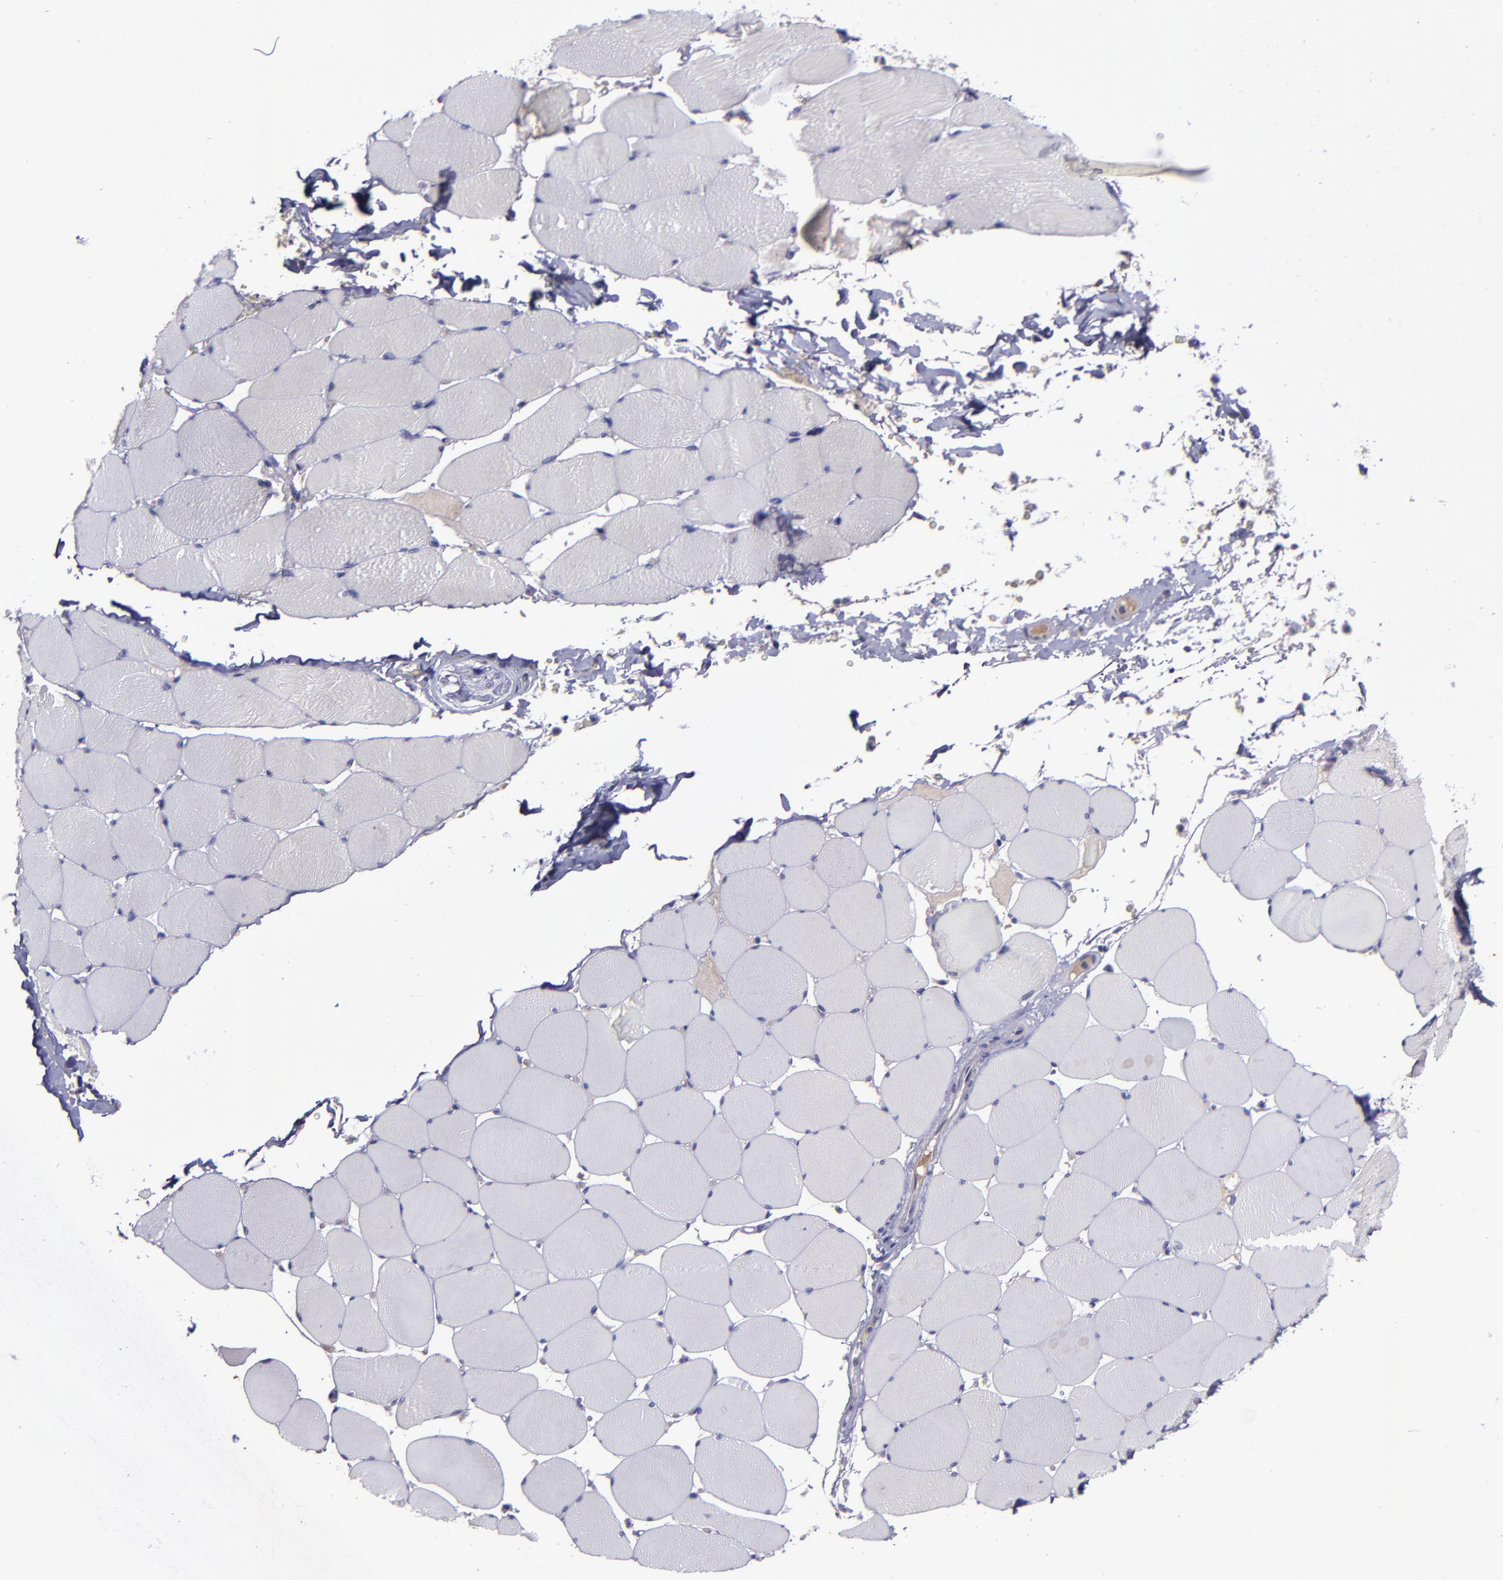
{"staining": {"intensity": "negative", "quantity": "none", "location": "none"}, "tissue": "skeletal muscle", "cell_type": "Myocytes", "image_type": "normal", "snomed": [{"axis": "morphology", "description": "Normal tissue, NOS"}, {"axis": "topography", "description": "Skeletal muscle"}], "caption": "A micrograph of skeletal muscle stained for a protein demonstrates no brown staining in myocytes.", "gene": "MASP1", "patient": {"sex": "male", "age": 62}}